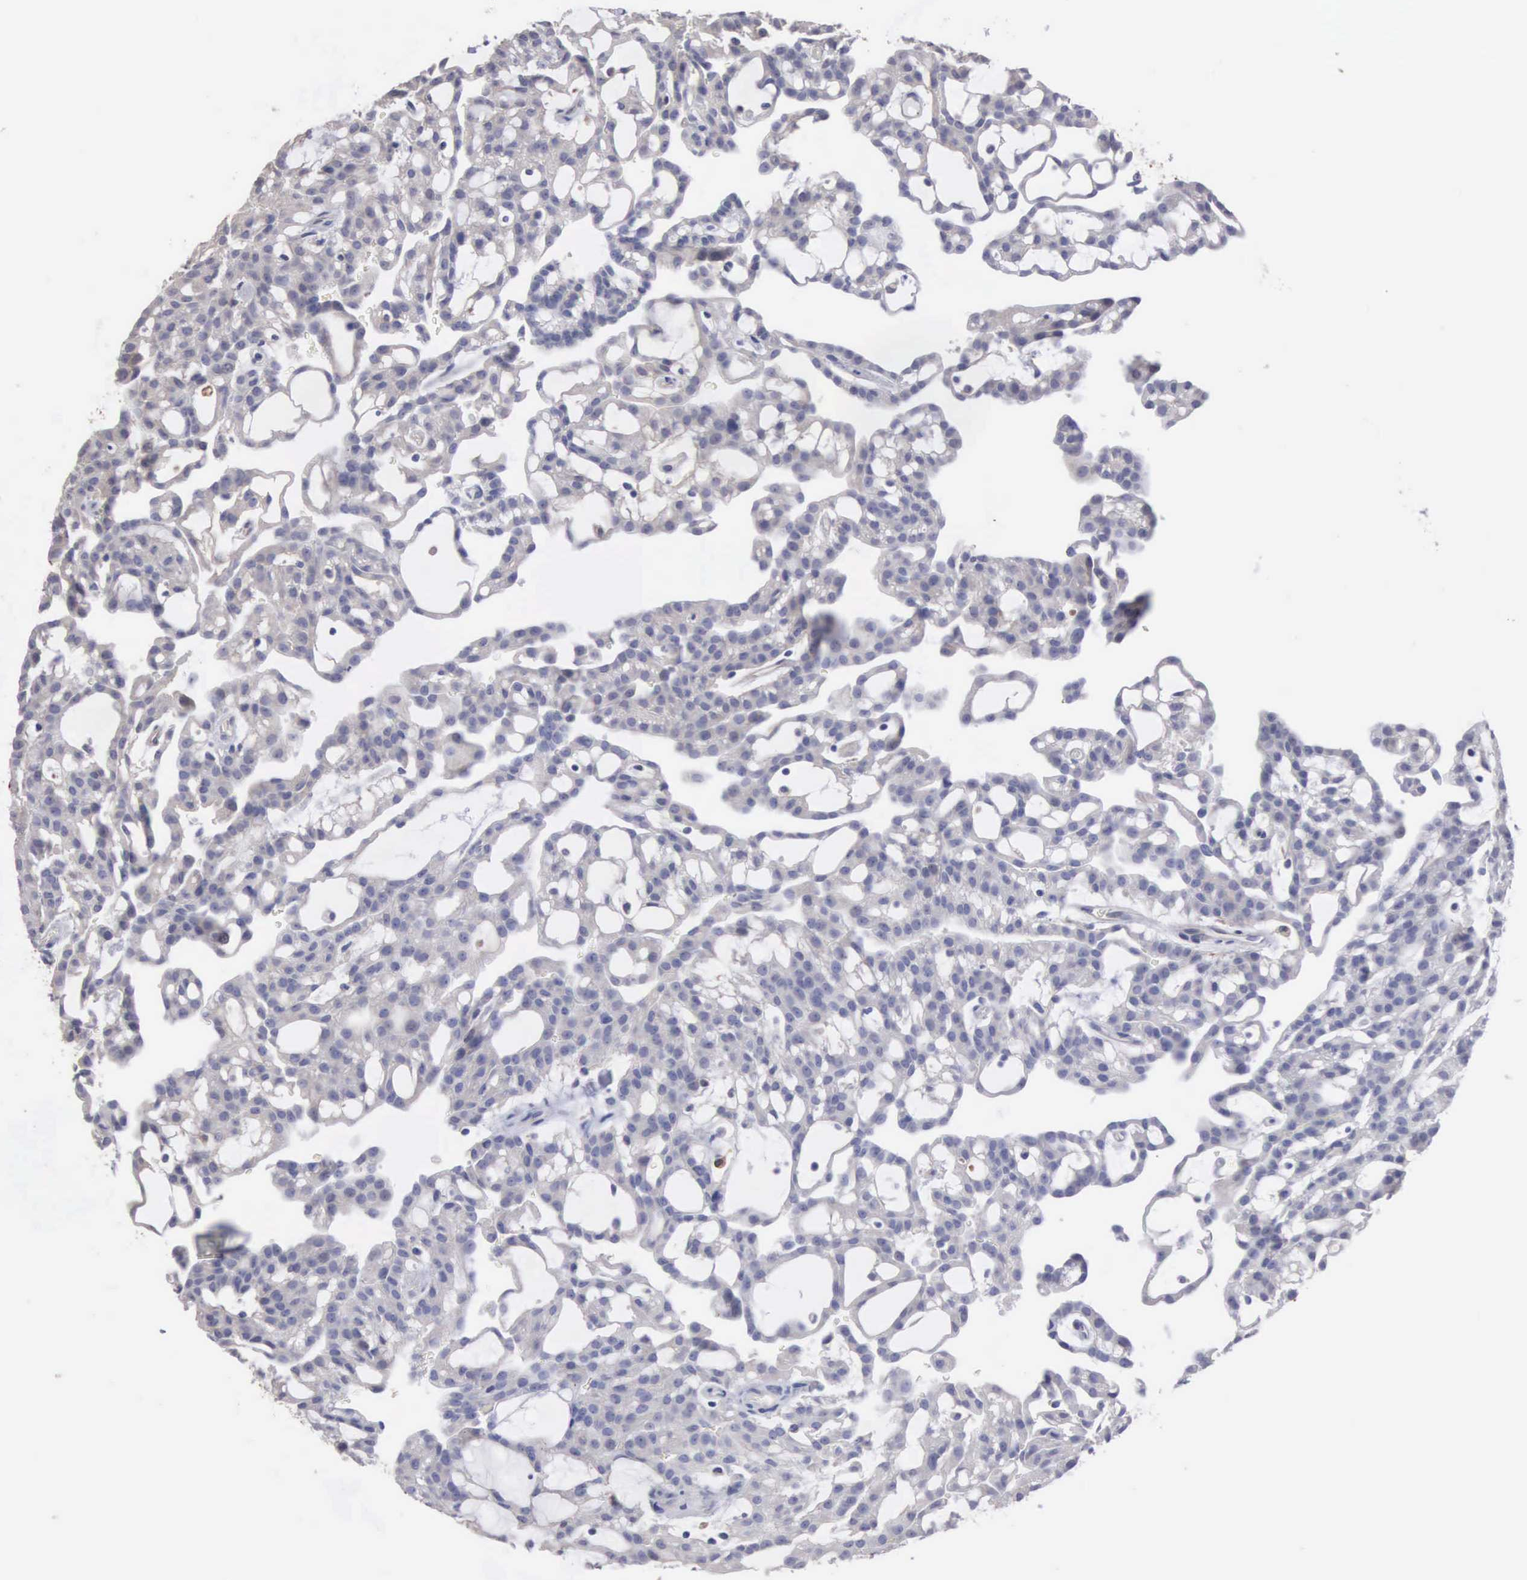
{"staining": {"intensity": "negative", "quantity": "none", "location": "none"}, "tissue": "renal cancer", "cell_type": "Tumor cells", "image_type": "cancer", "snomed": [{"axis": "morphology", "description": "Adenocarcinoma, NOS"}, {"axis": "topography", "description": "Kidney"}], "caption": "DAB (3,3'-diaminobenzidine) immunohistochemical staining of human adenocarcinoma (renal) shows no significant positivity in tumor cells. Brightfield microscopy of IHC stained with DAB (brown) and hematoxylin (blue), captured at high magnification.", "gene": "LIN52", "patient": {"sex": "male", "age": 63}}